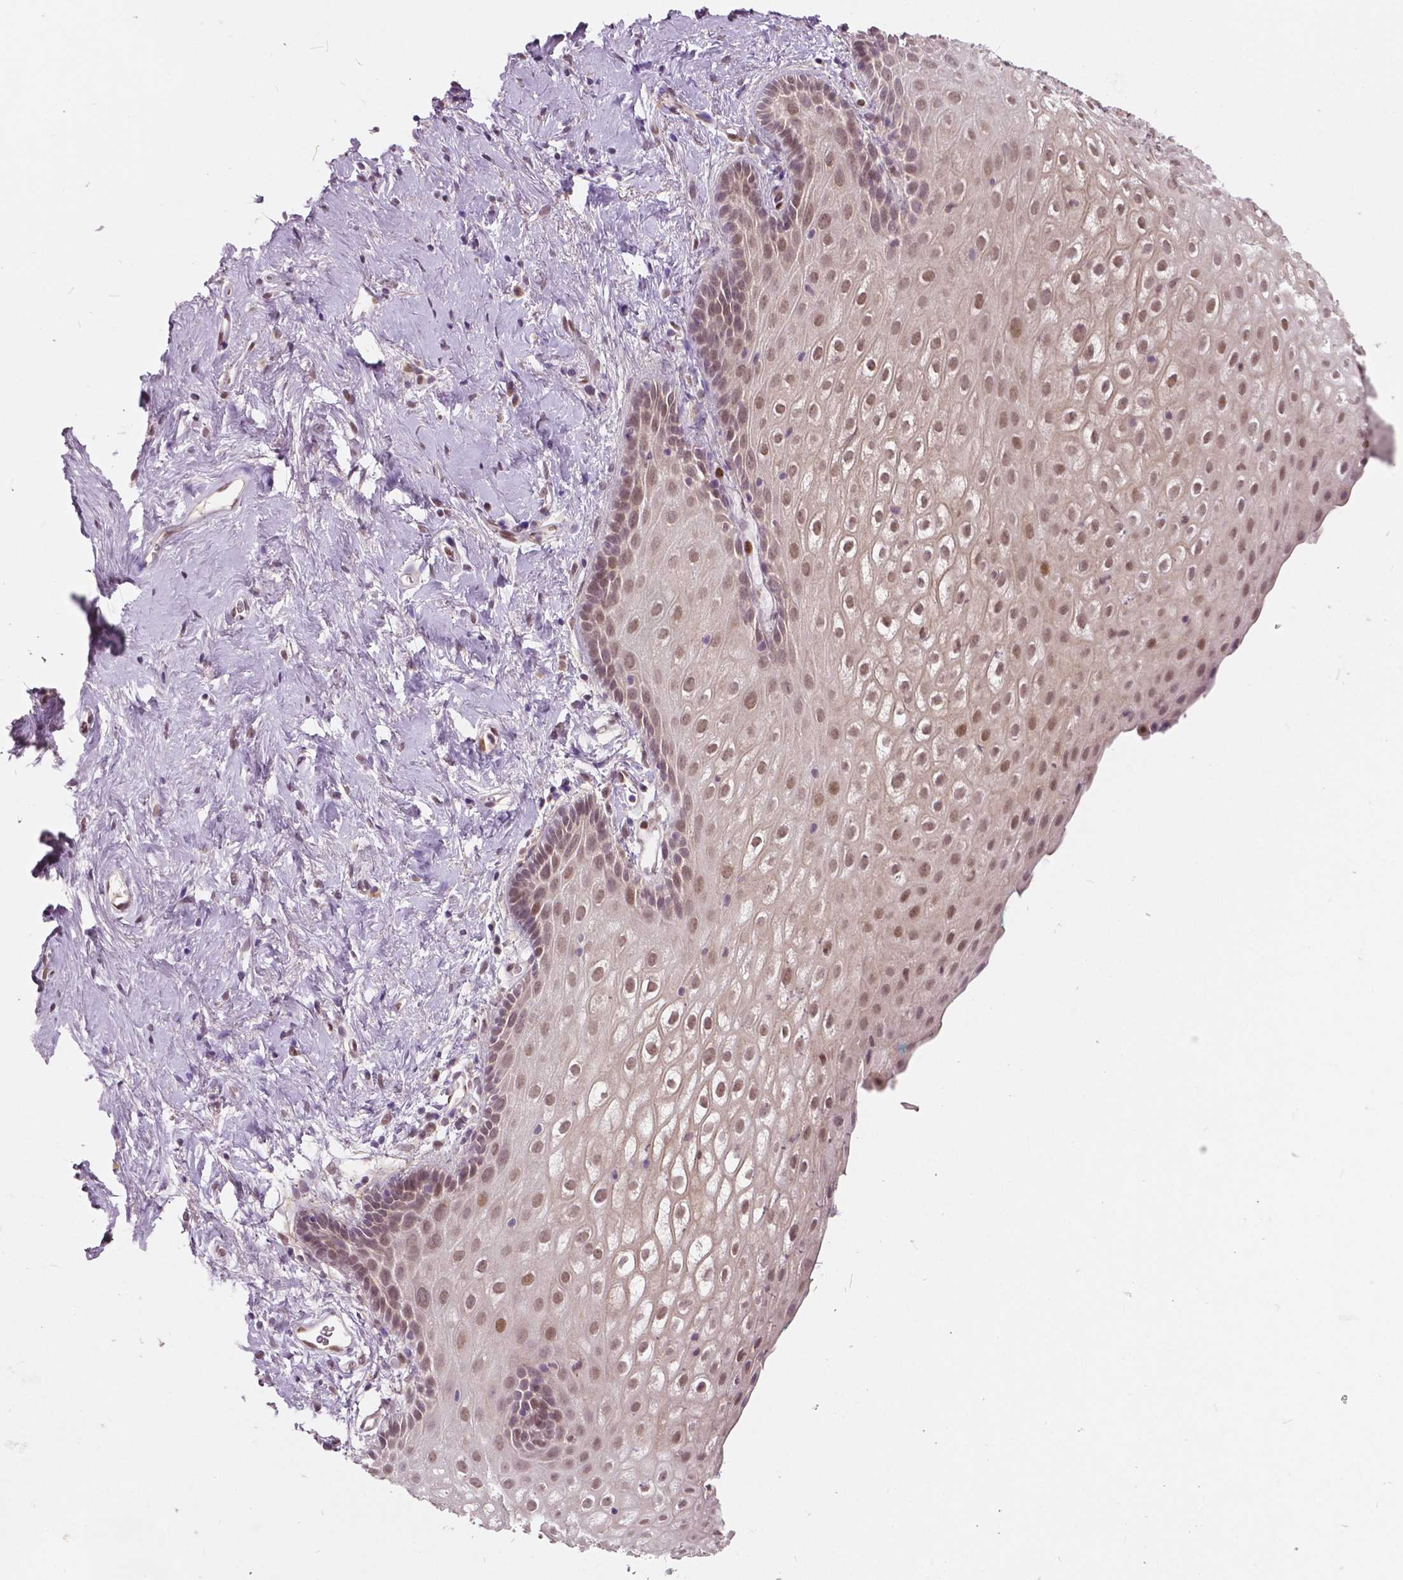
{"staining": {"intensity": "weak", "quantity": "25%-75%", "location": "nuclear"}, "tissue": "vagina", "cell_type": "Squamous epithelial cells", "image_type": "normal", "snomed": [{"axis": "morphology", "description": "Normal tissue, NOS"}, {"axis": "morphology", "description": "Adenocarcinoma, NOS"}, {"axis": "topography", "description": "Rectum"}, {"axis": "topography", "description": "Vagina"}, {"axis": "topography", "description": "Peripheral nerve tissue"}], "caption": "IHC of normal vagina exhibits low levels of weak nuclear positivity in about 25%-75% of squamous epithelial cells. (DAB IHC, brown staining for protein, blue staining for nuclei).", "gene": "HMBOX1", "patient": {"sex": "female", "age": 71}}